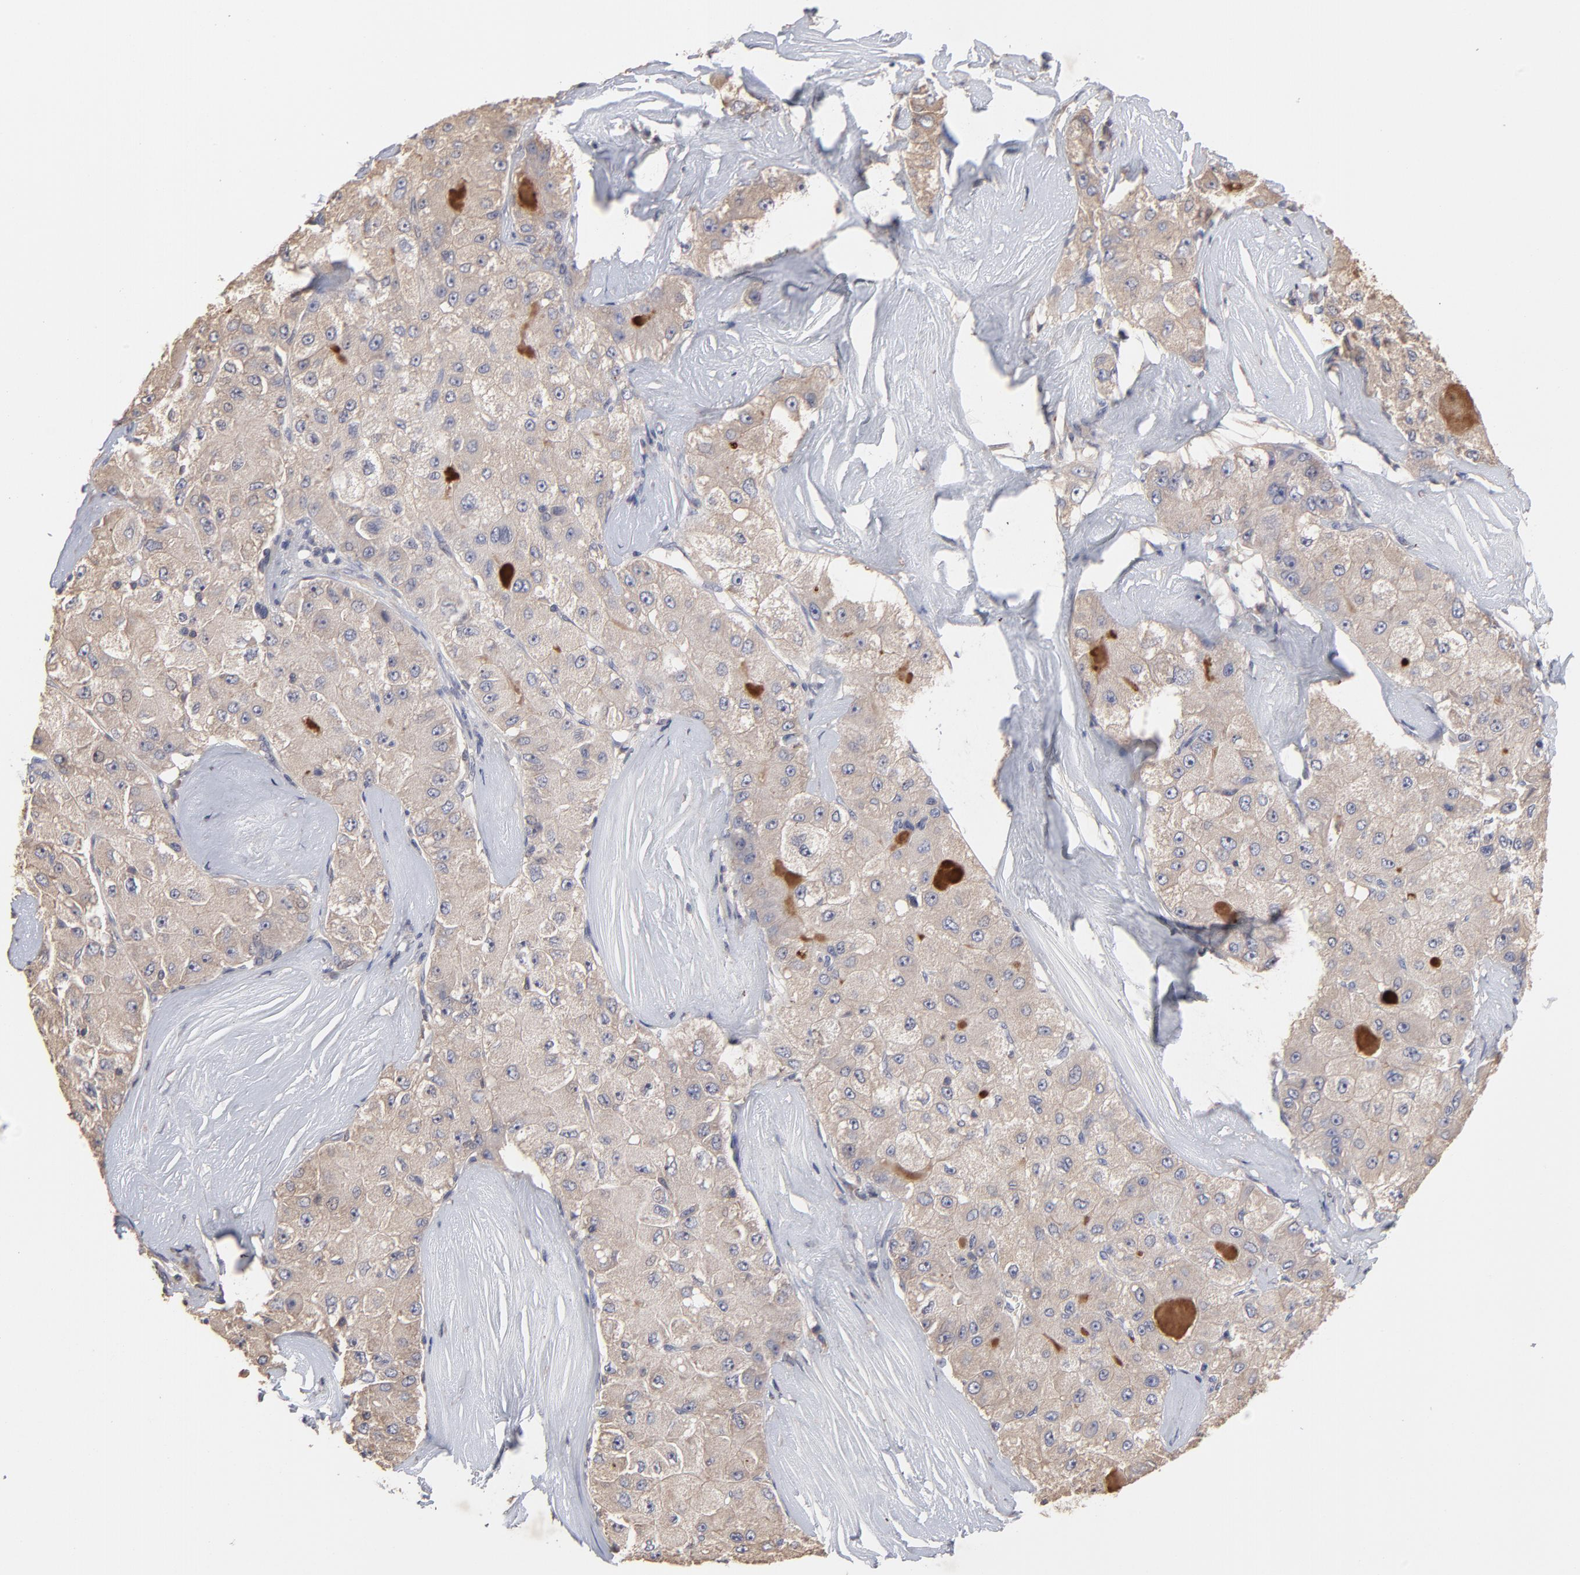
{"staining": {"intensity": "moderate", "quantity": ">75%", "location": "cytoplasmic/membranous"}, "tissue": "liver cancer", "cell_type": "Tumor cells", "image_type": "cancer", "snomed": [{"axis": "morphology", "description": "Carcinoma, Hepatocellular, NOS"}, {"axis": "topography", "description": "Liver"}], "caption": "The immunohistochemical stain highlights moderate cytoplasmic/membranous staining in tumor cells of liver cancer (hepatocellular carcinoma) tissue.", "gene": "TANGO2", "patient": {"sex": "male", "age": 80}}